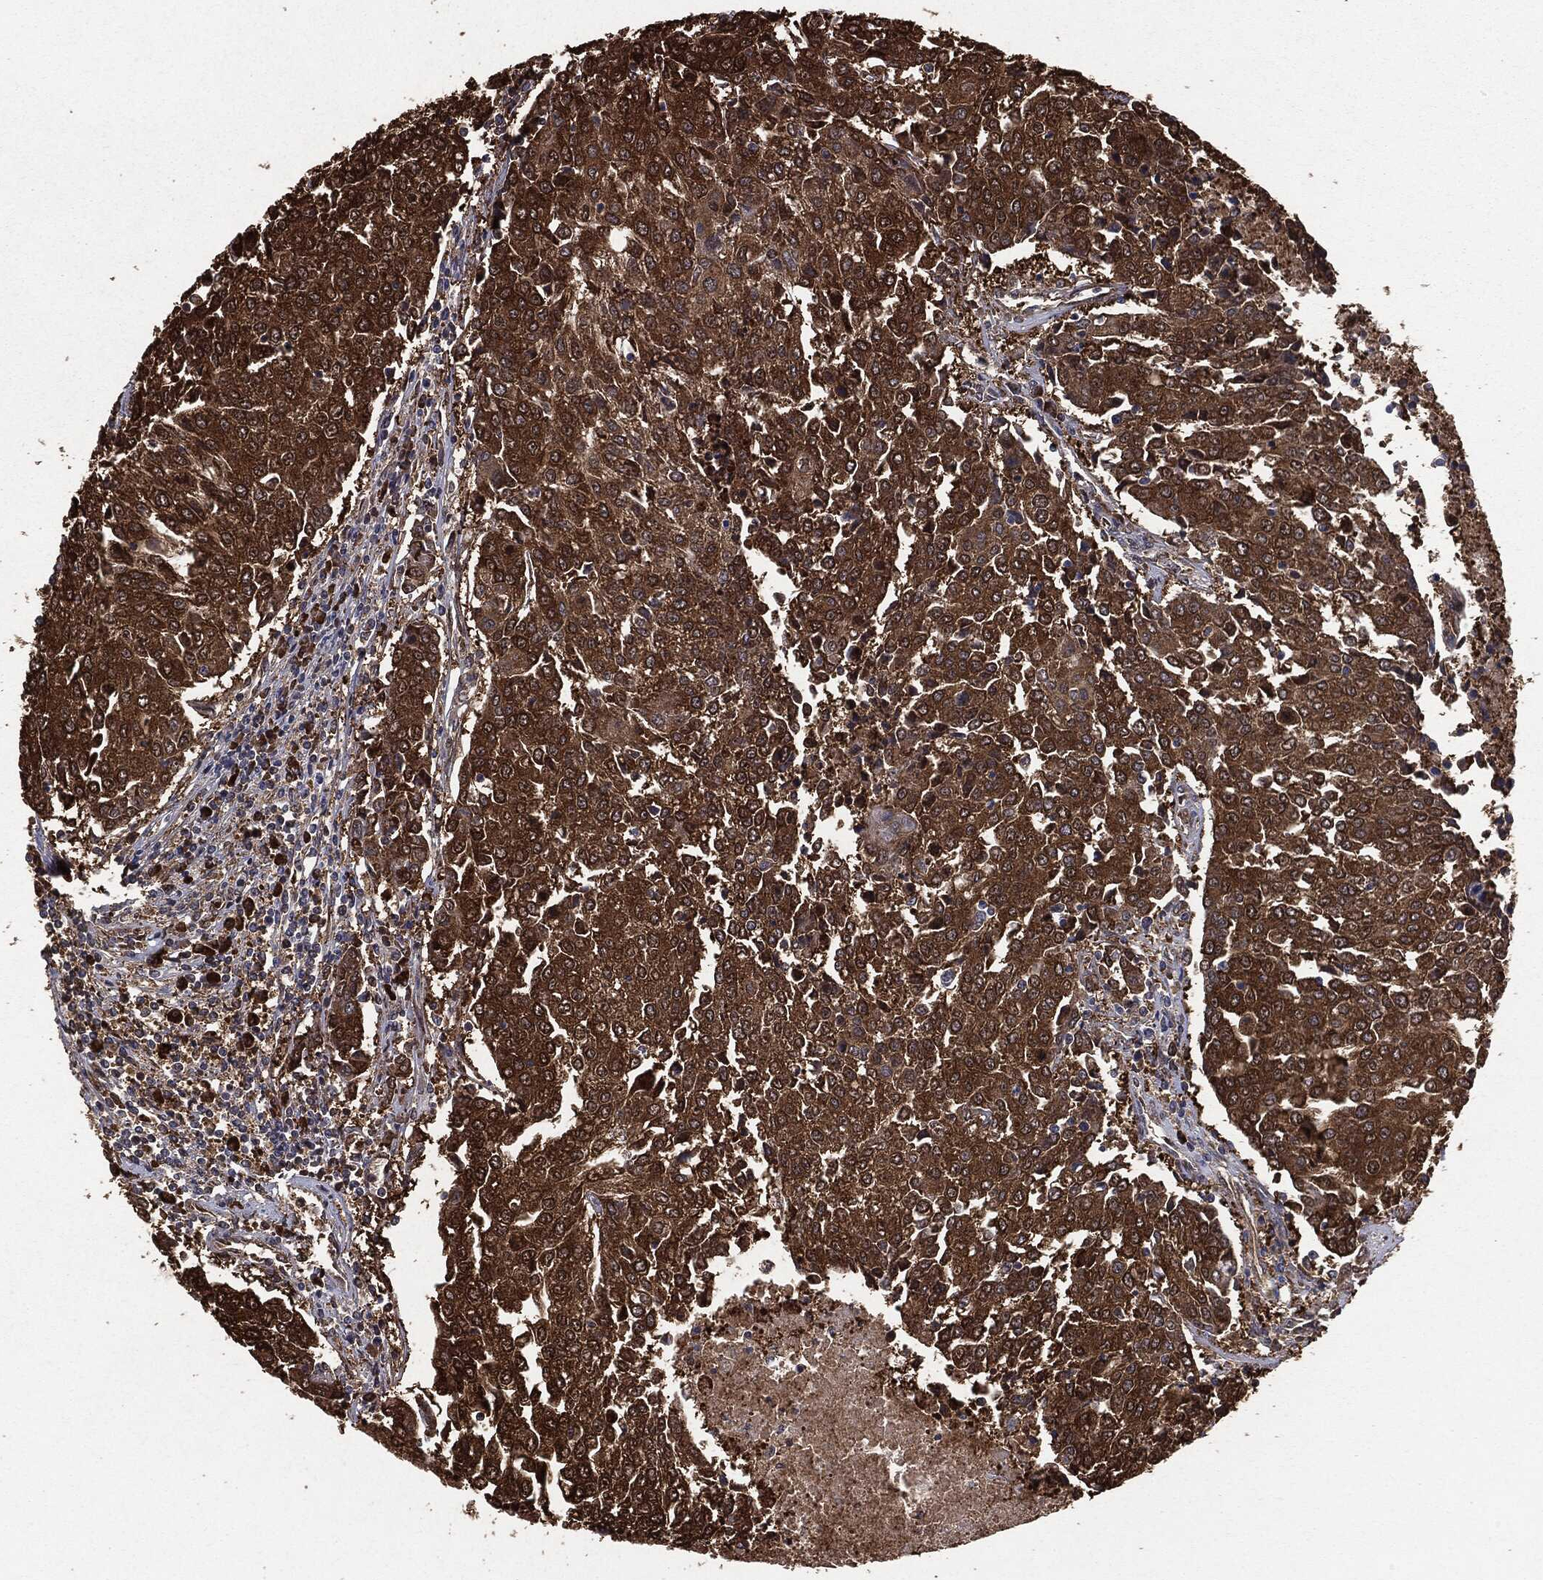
{"staining": {"intensity": "strong", "quantity": ">75%", "location": "cytoplasmic/membranous"}, "tissue": "urothelial cancer", "cell_type": "Tumor cells", "image_type": "cancer", "snomed": [{"axis": "morphology", "description": "Urothelial carcinoma, High grade"}, {"axis": "topography", "description": "Urinary bladder"}], "caption": "Human urothelial carcinoma (high-grade) stained with a protein marker demonstrates strong staining in tumor cells.", "gene": "NME1", "patient": {"sex": "female", "age": 85}}